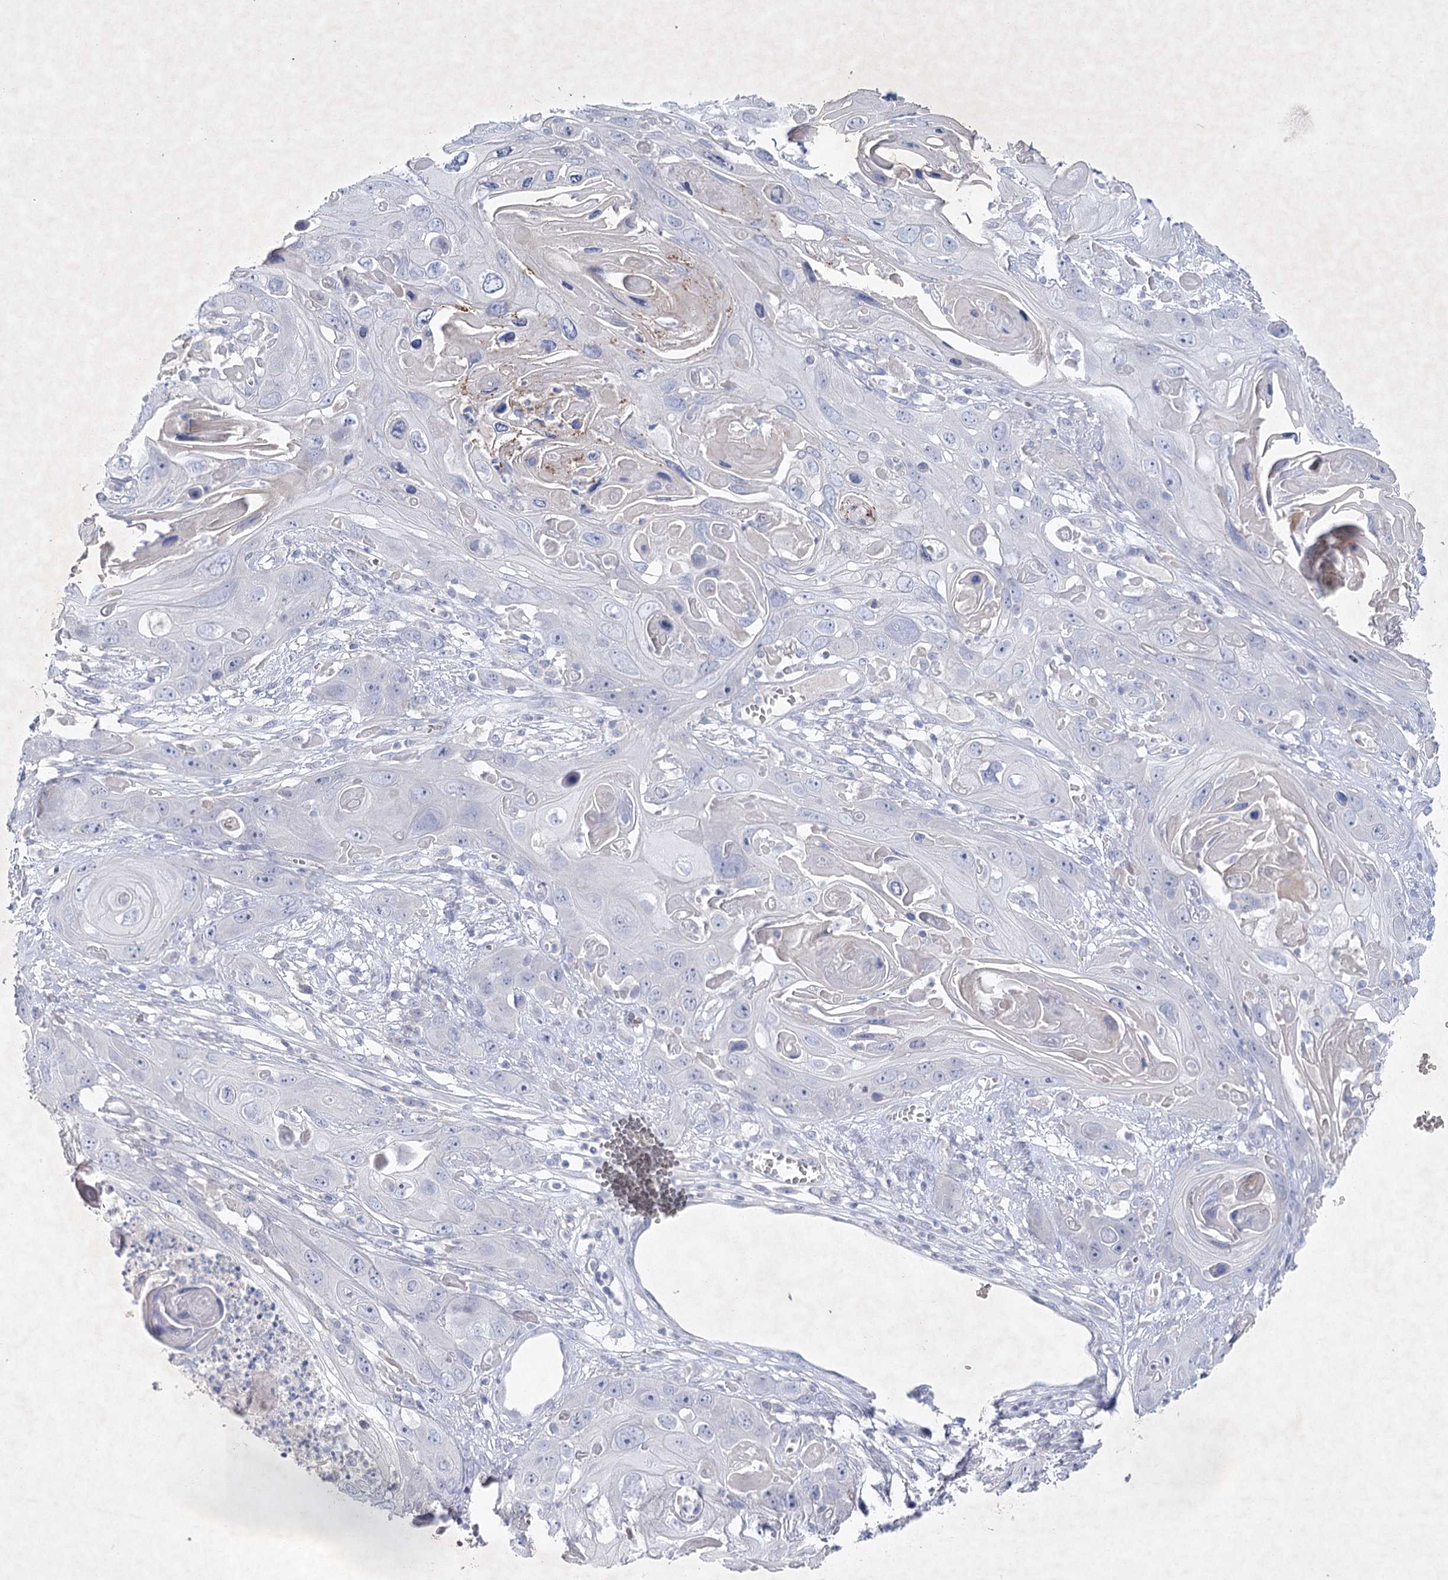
{"staining": {"intensity": "negative", "quantity": "none", "location": "none"}, "tissue": "skin cancer", "cell_type": "Tumor cells", "image_type": "cancer", "snomed": [{"axis": "morphology", "description": "Squamous cell carcinoma, NOS"}, {"axis": "topography", "description": "Skin"}], "caption": "High power microscopy micrograph of an immunohistochemistry (IHC) photomicrograph of skin cancer (squamous cell carcinoma), revealing no significant positivity in tumor cells.", "gene": "MAP3K13", "patient": {"sex": "male", "age": 55}}